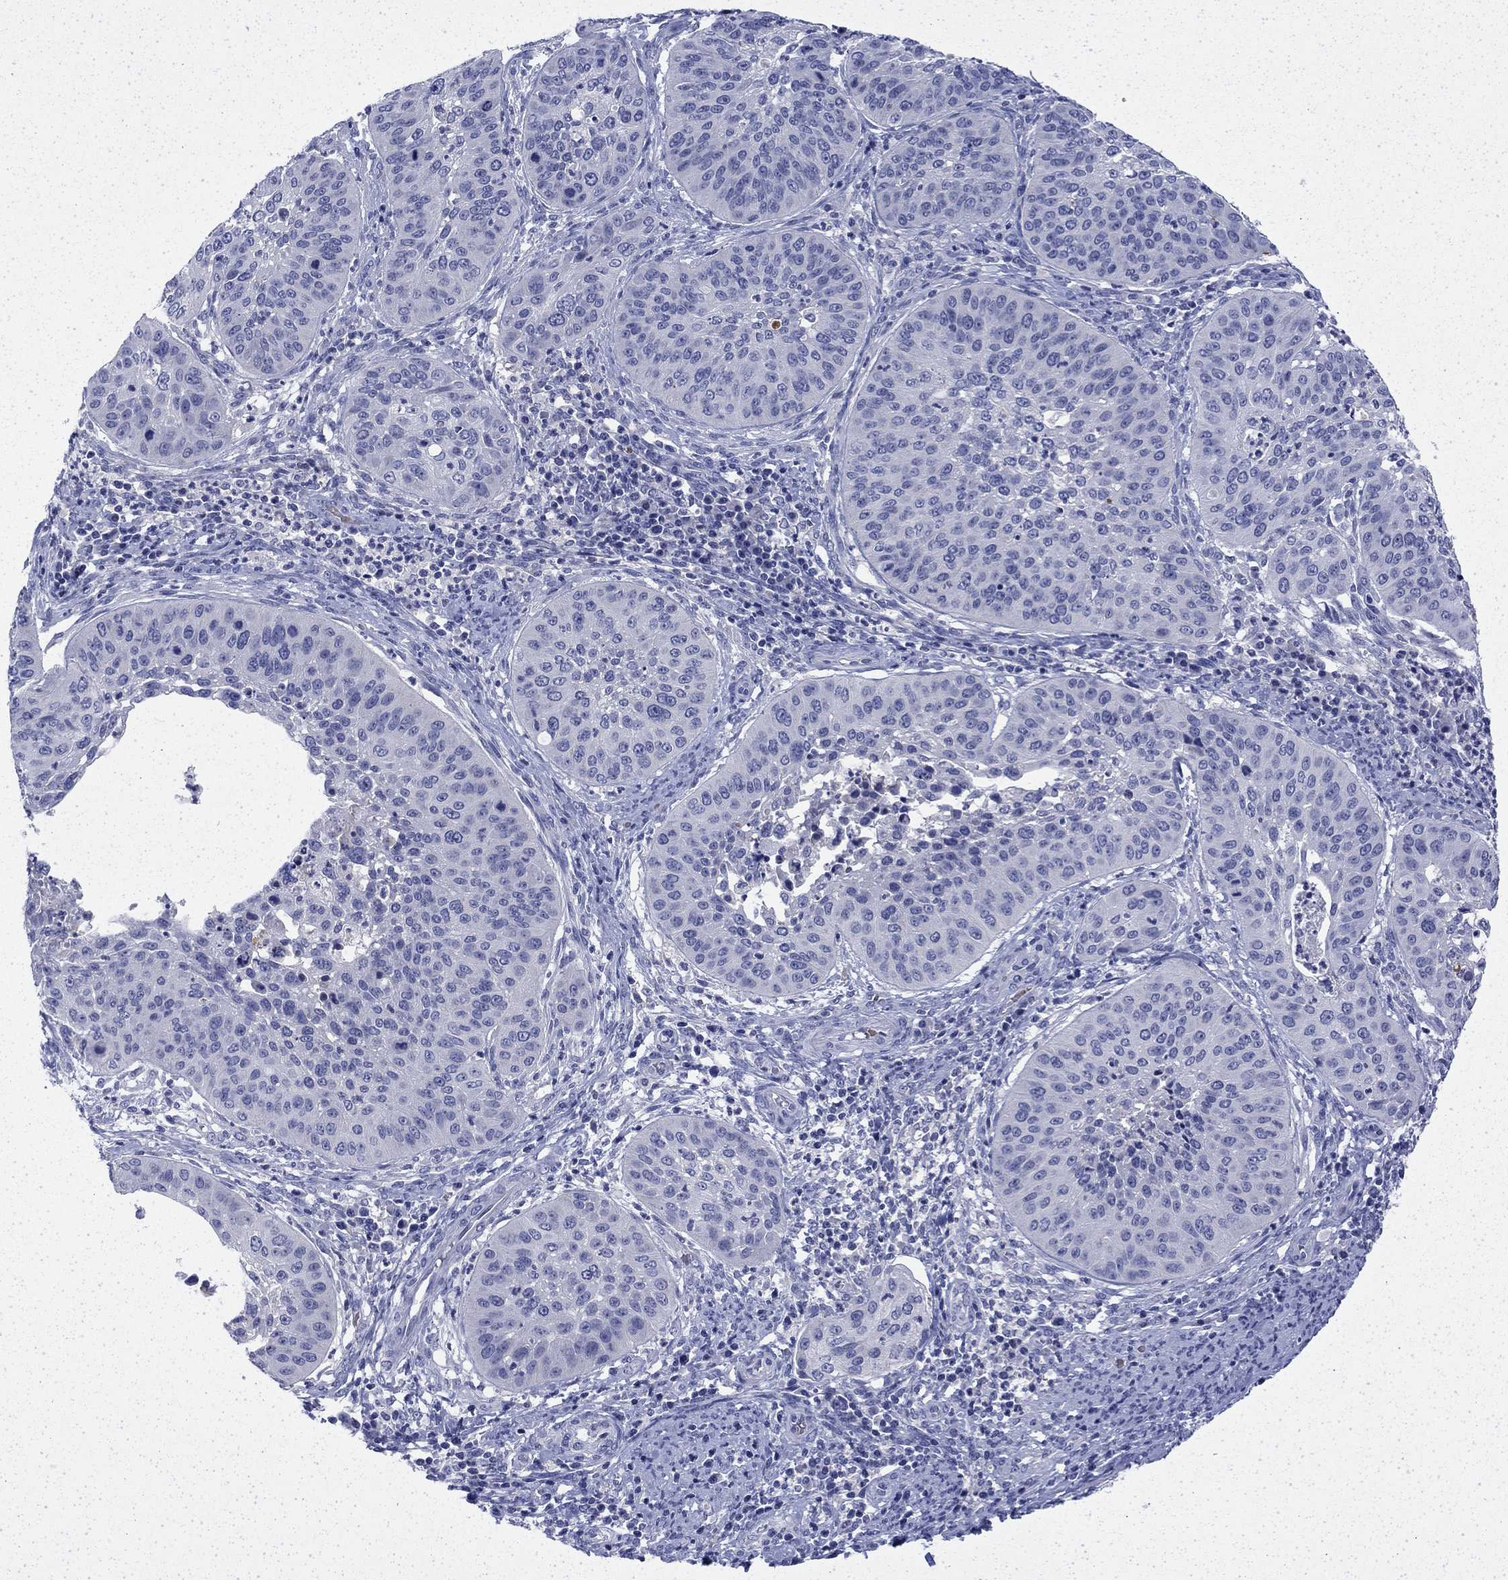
{"staining": {"intensity": "negative", "quantity": "none", "location": "none"}, "tissue": "cervical cancer", "cell_type": "Tumor cells", "image_type": "cancer", "snomed": [{"axis": "morphology", "description": "Normal tissue, NOS"}, {"axis": "morphology", "description": "Squamous cell carcinoma, NOS"}, {"axis": "topography", "description": "Cervix"}], "caption": "Immunohistochemistry (IHC) micrograph of cervical squamous cell carcinoma stained for a protein (brown), which exhibits no positivity in tumor cells. Nuclei are stained in blue.", "gene": "ENPP6", "patient": {"sex": "female", "age": 39}}